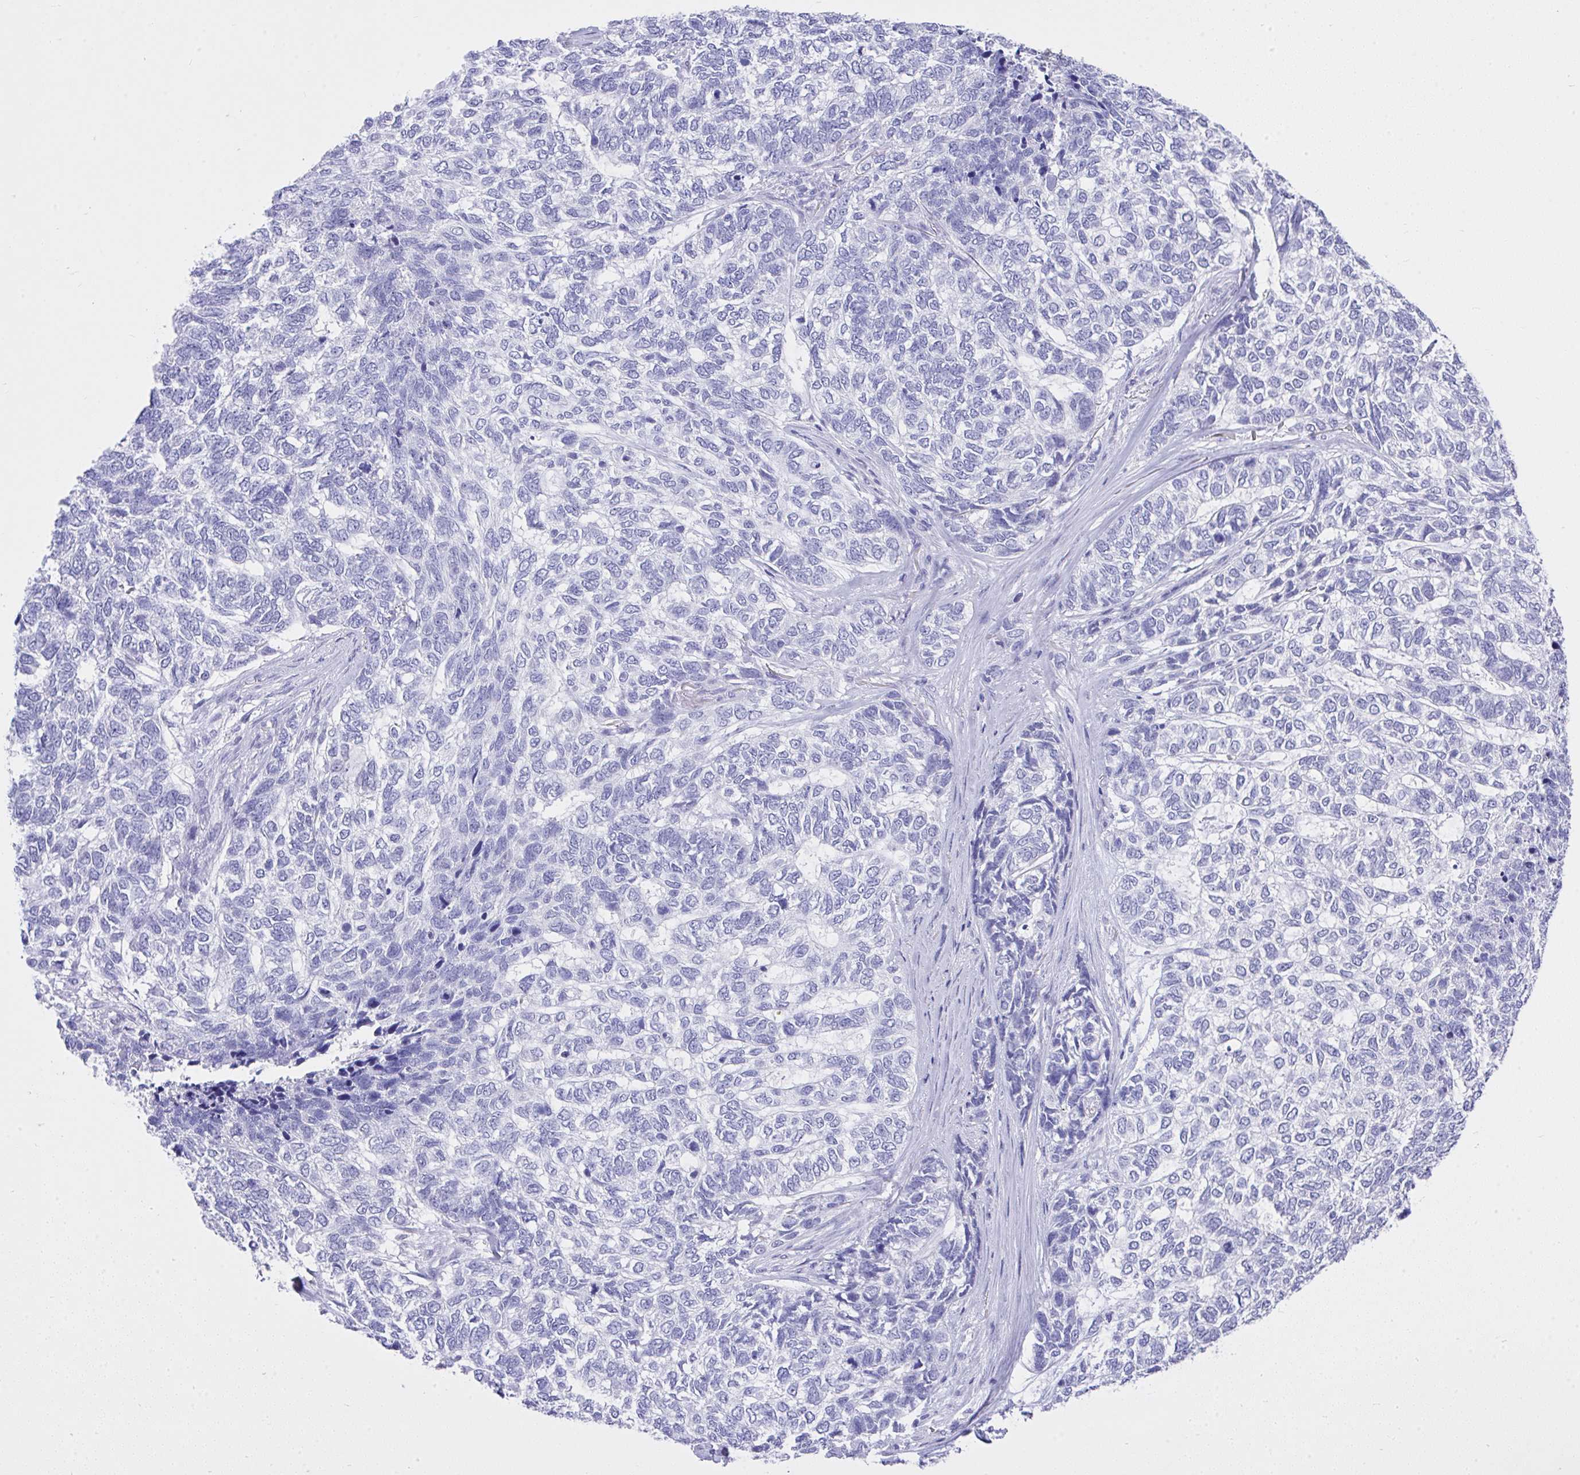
{"staining": {"intensity": "negative", "quantity": "none", "location": "none"}, "tissue": "skin cancer", "cell_type": "Tumor cells", "image_type": "cancer", "snomed": [{"axis": "morphology", "description": "Basal cell carcinoma"}, {"axis": "topography", "description": "Skin"}], "caption": "Immunohistochemistry (IHC) of skin cancer (basal cell carcinoma) reveals no positivity in tumor cells.", "gene": "MS4A12", "patient": {"sex": "female", "age": 65}}